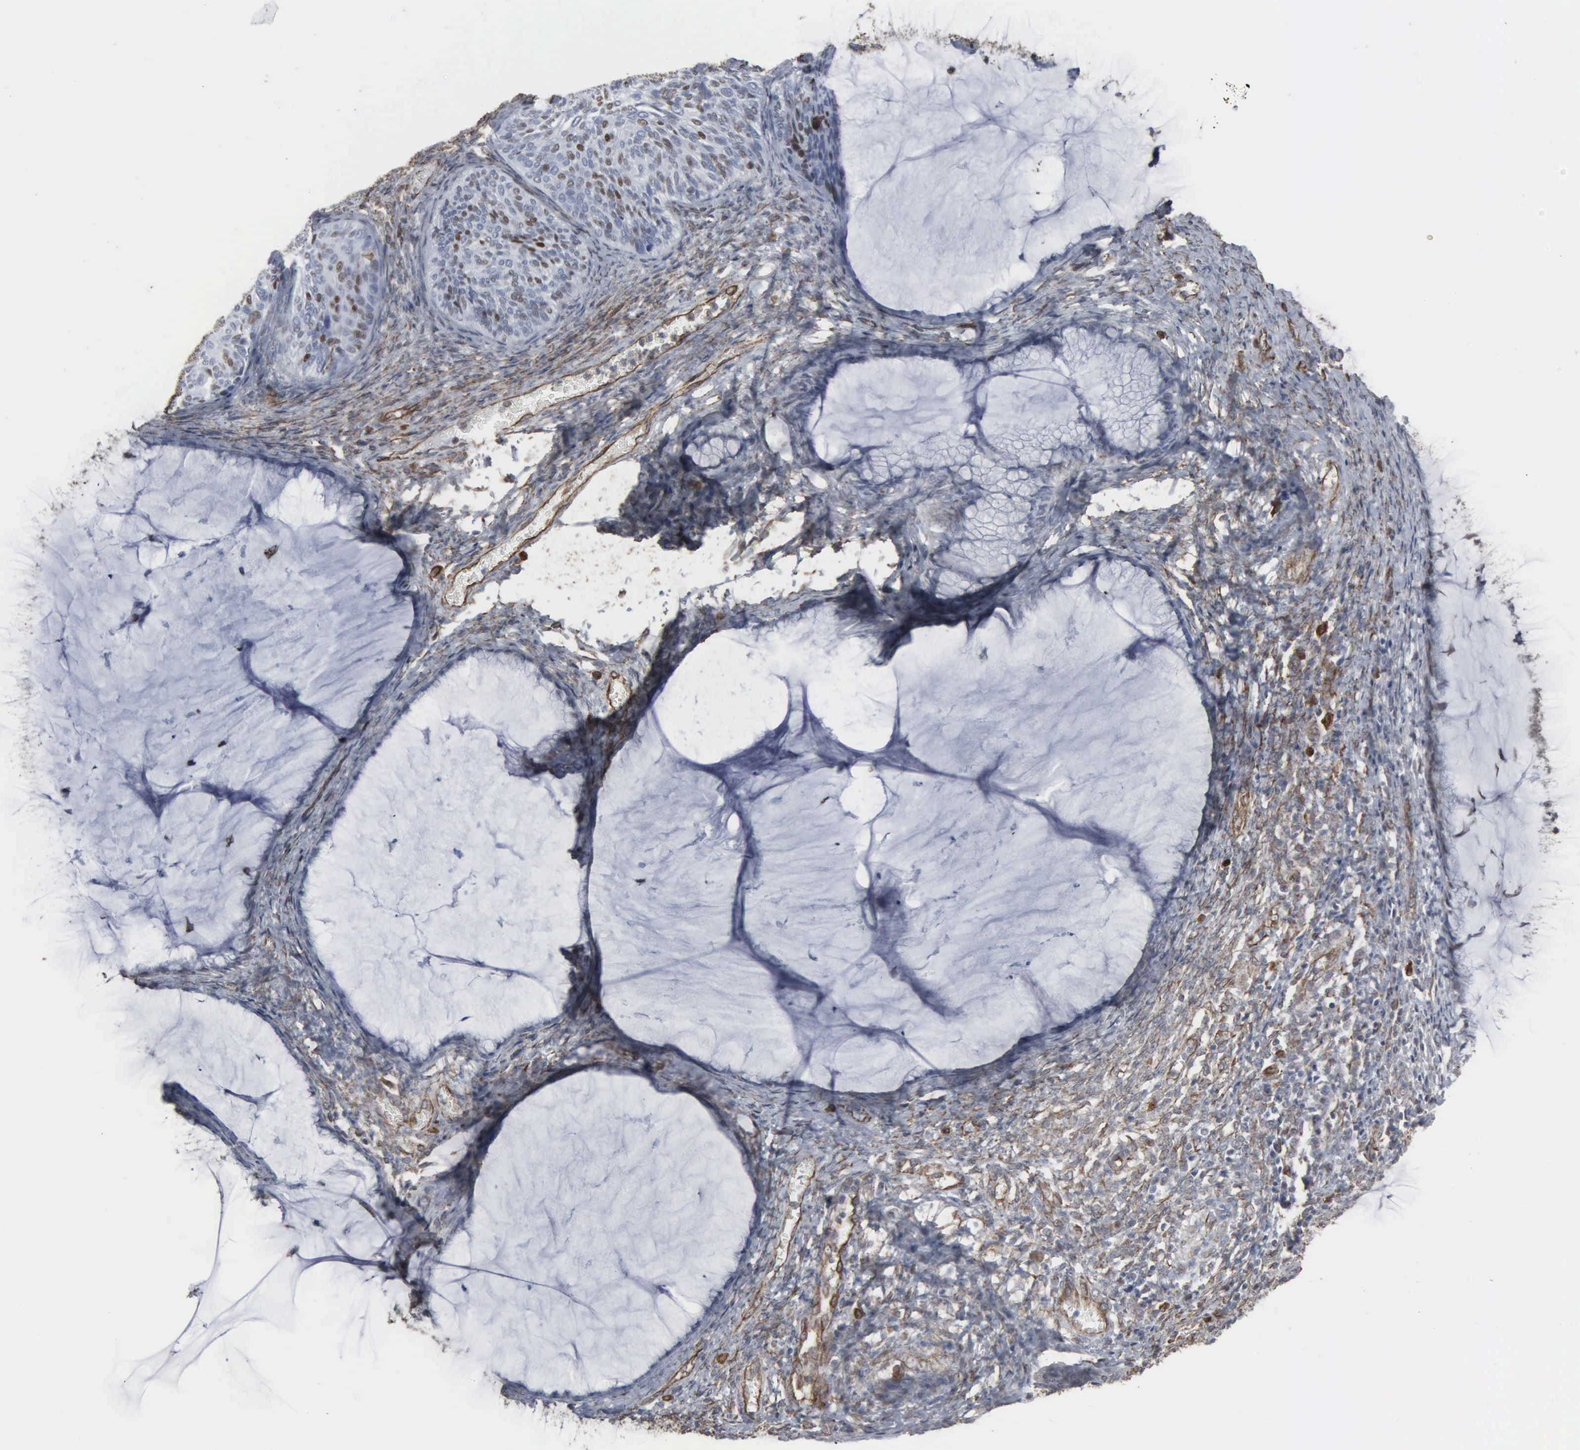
{"staining": {"intensity": "moderate", "quantity": "25%-75%", "location": "nuclear"}, "tissue": "cervical cancer", "cell_type": "Tumor cells", "image_type": "cancer", "snomed": [{"axis": "morphology", "description": "Squamous cell carcinoma, NOS"}, {"axis": "topography", "description": "Cervix"}], "caption": "A histopathology image of human cervical squamous cell carcinoma stained for a protein reveals moderate nuclear brown staining in tumor cells.", "gene": "CCNE1", "patient": {"sex": "female", "age": 36}}